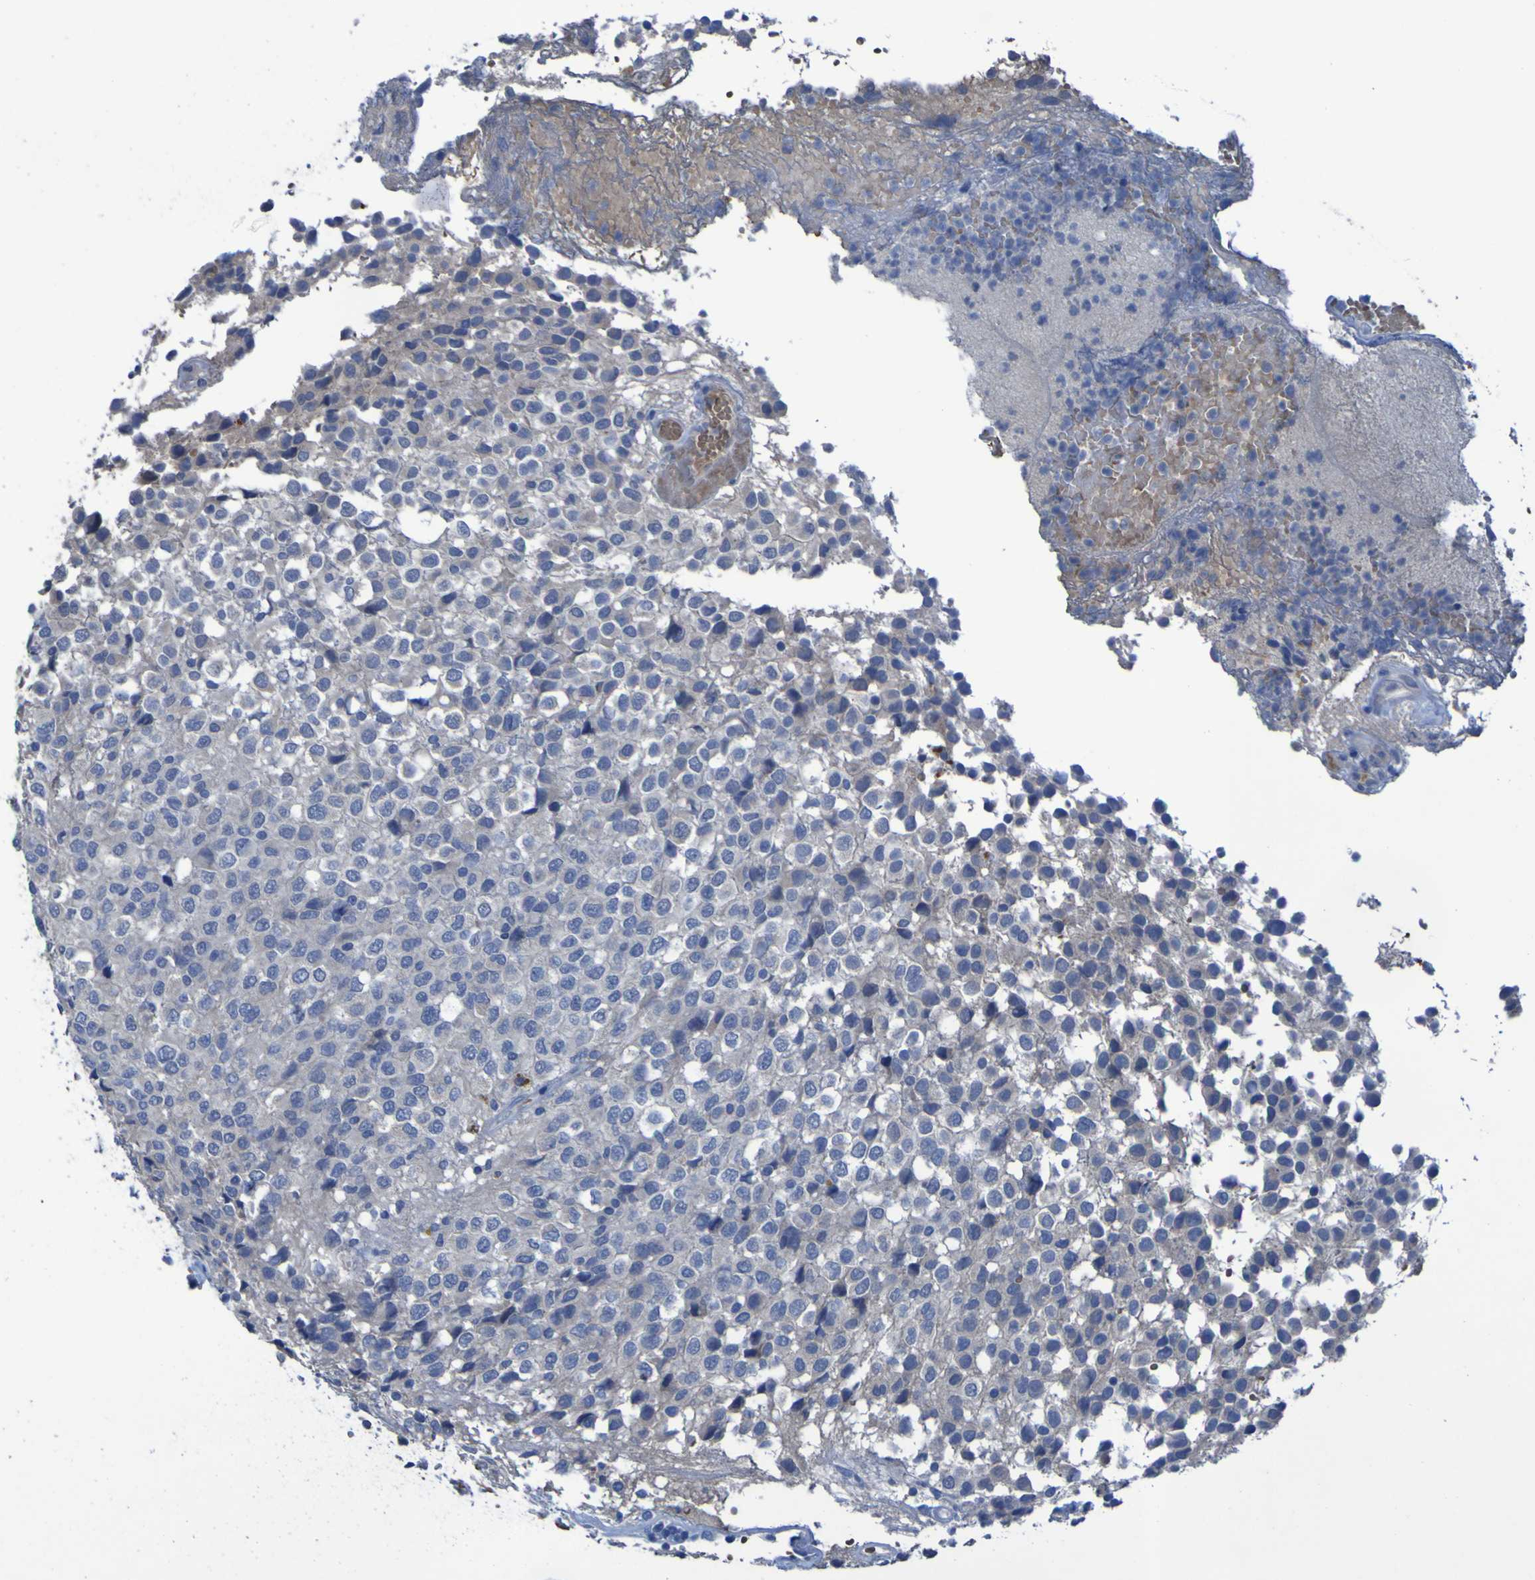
{"staining": {"intensity": "negative", "quantity": "none", "location": "none"}, "tissue": "glioma", "cell_type": "Tumor cells", "image_type": "cancer", "snomed": [{"axis": "morphology", "description": "Glioma, malignant, High grade"}, {"axis": "topography", "description": "Brain"}], "caption": "Immunohistochemistry of human malignant glioma (high-grade) shows no positivity in tumor cells.", "gene": "SGK2", "patient": {"sex": "male", "age": 32}}